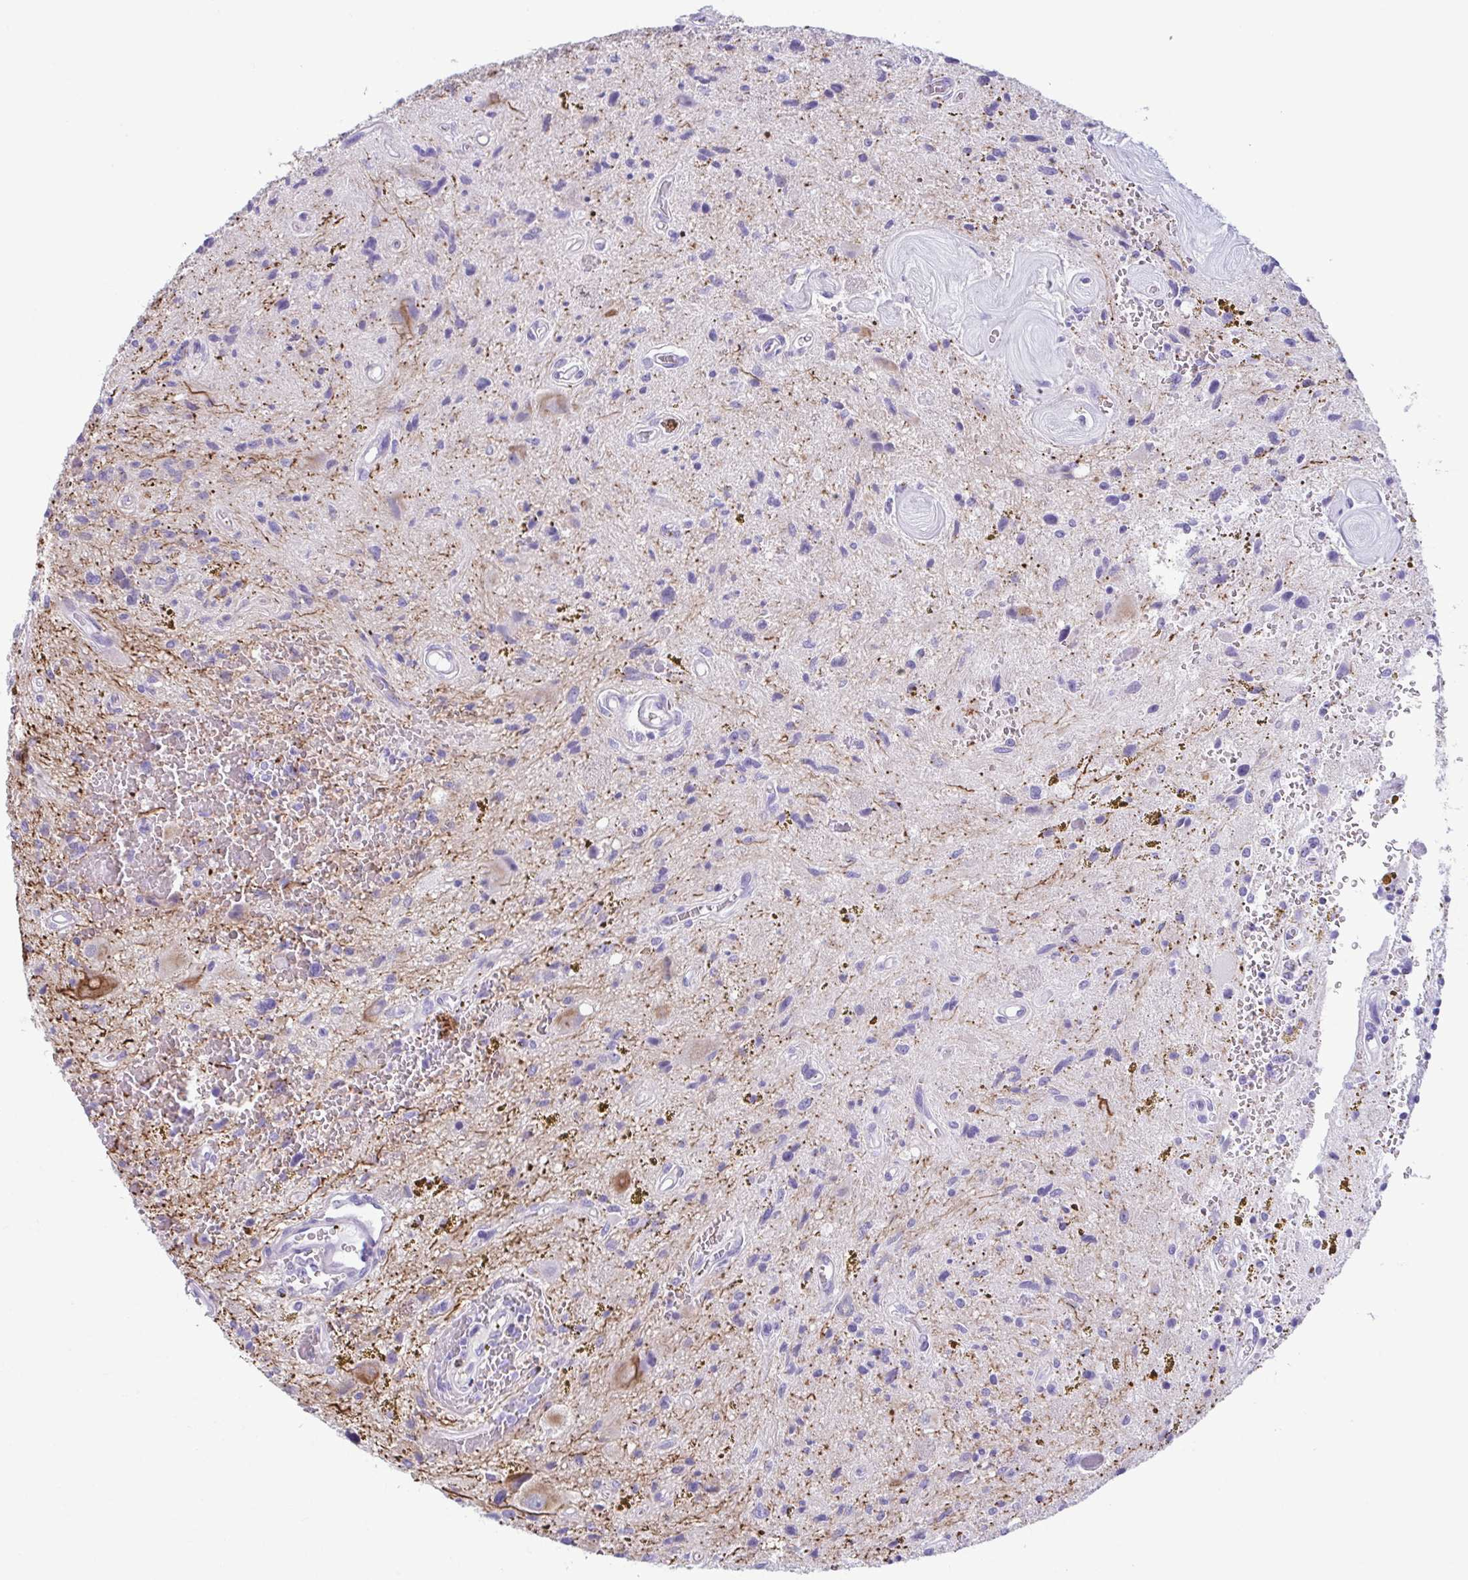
{"staining": {"intensity": "negative", "quantity": "none", "location": "none"}, "tissue": "glioma", "cell_type": "Tumor cells", "image_type": "cancer", "snomed": [{"axis": "morphology", "description": "Glioma, malignant, Low grade"}, {"axis": "topography", "description": "Cerebellum"}], "caption": "The IHC micrograph has no significant staining in tumor cells of glioma tissue.", "gene": "TCEAL3", "patient": {"sex": "female", "age": 14}}